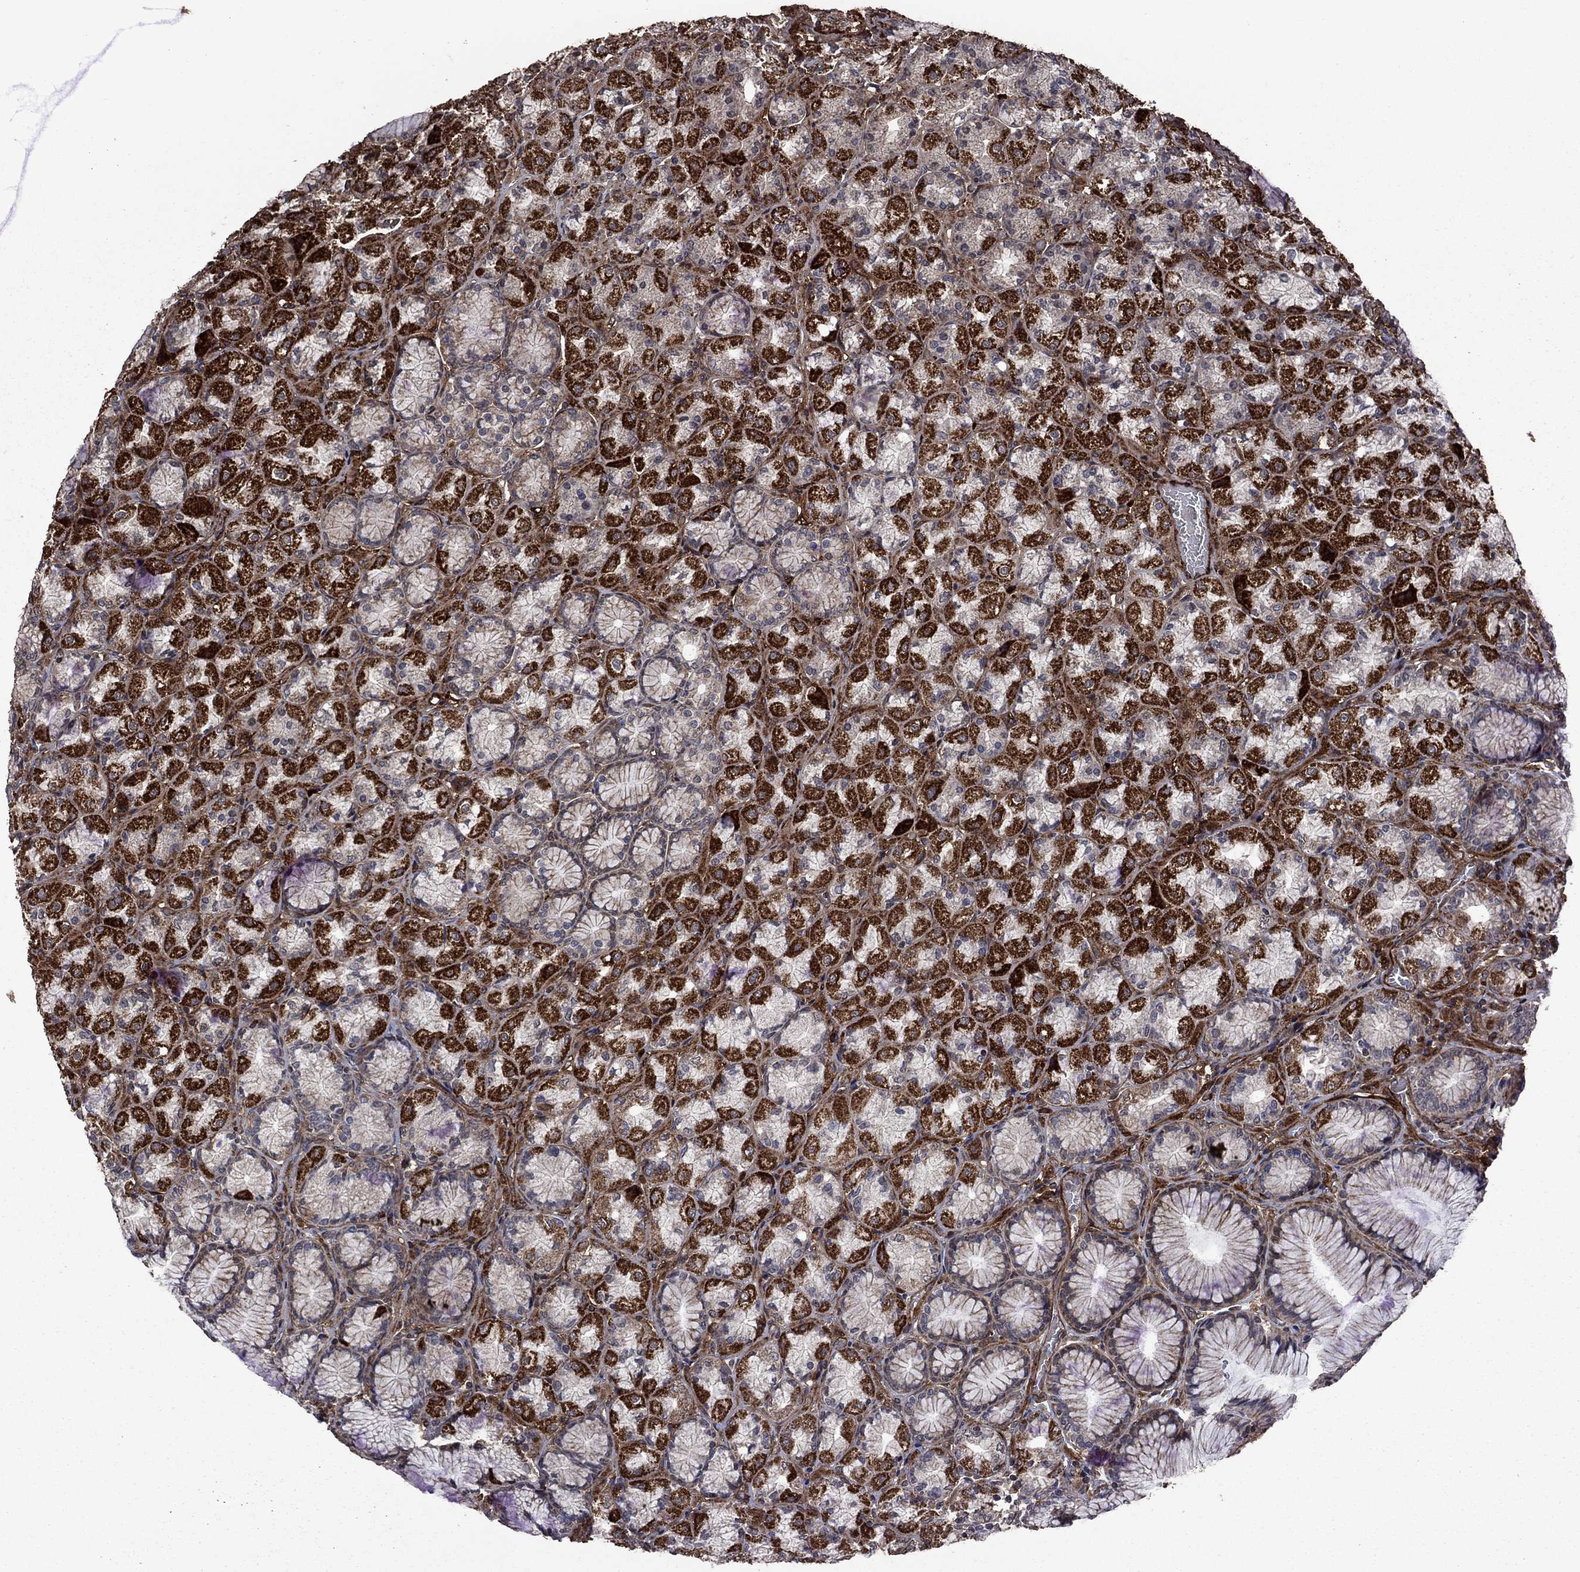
{"staining": {"intensity": "strong", "quantity": "25%-75%", "location": "cytoplasmic/membranous"}, "tissue": "stomach", "cell_type": "Glandular cells", "image_type": "normal", "snomed": [{"axis": "morphology", "description": "Normal tissue, NOS"}, {"axis": "morphology", "description": "Adenocarcinoma, NOS"}, {"axis": "morphology", "description": "Adenocarcinoma, High grade"}, {"axis": "topography", "description": "Stomach, upper"}, {"axis": "topography", "description": "Stomach"}], "caption": "Stomach stained for a protein reveals strong cytoplasmic/membranous positivity in glandular cells. The staining was performed using DAB (3,3'-diaminobenzidine), with brown indicating positive protein expression. Nuclei are stained blue with hematoxylin.", "gene": "COL18A1", "patient": {"sex": "female", "age": 65}}